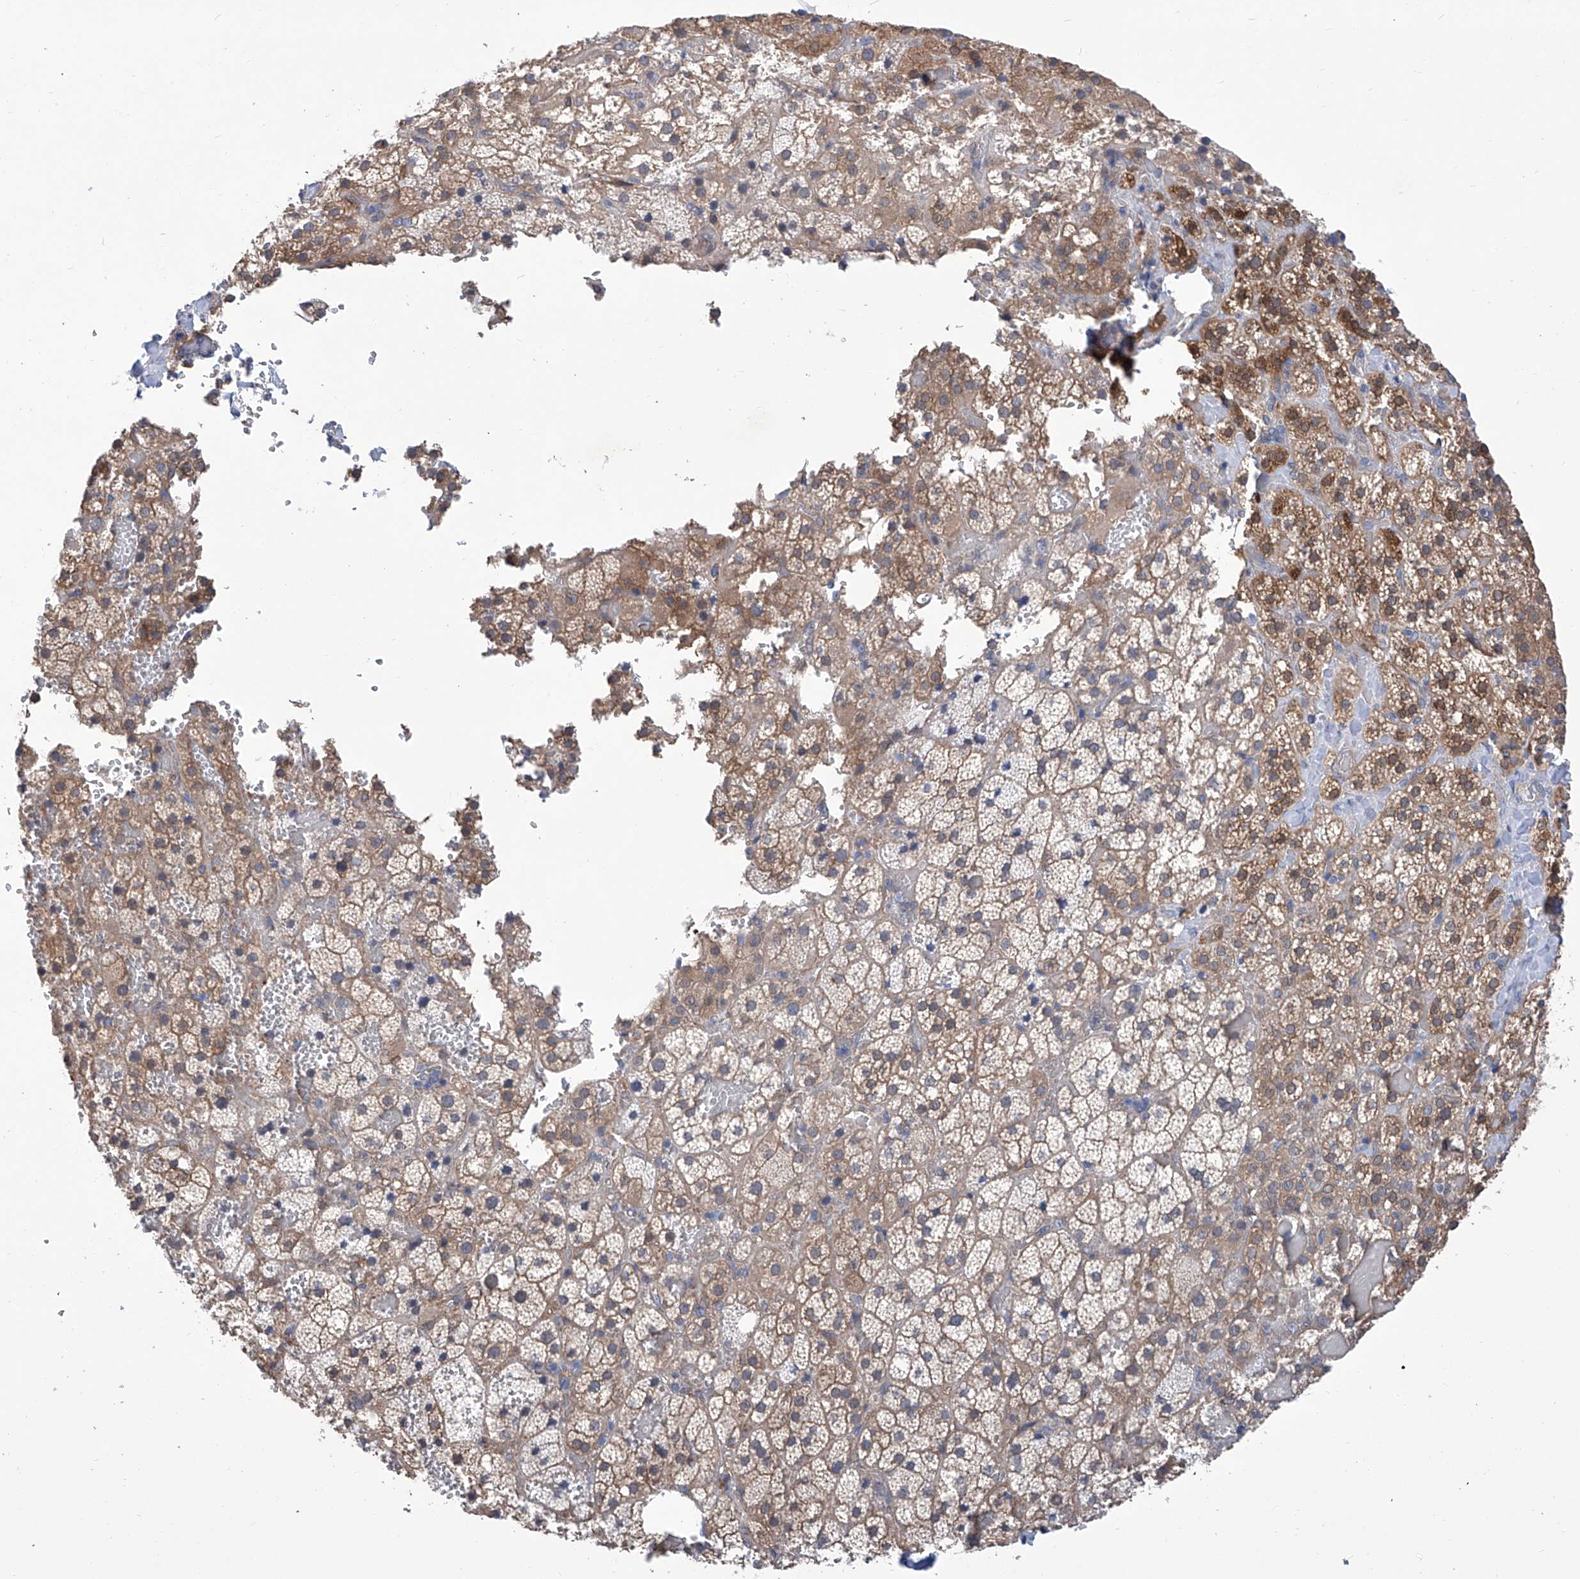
{"staining": {"intensity": "moderate", "quantity": "25%-75%", "location": "cytoplasmic/membranous"}, "tissue": "adrenal gland", "cell_type": "Glandular cells", "image_type": "normal", "snomed": [{"axis": "morphology", "description": "Normal tissue, NOS"}, {"axis": "topography", "description": "Adrenal gland"}], "caption": "The image exhibits staining of unremarkable adrenal gland, revealing moderate cytoplasmic/membranous protein staining (brown color) within glandular cells.", "gene": "SMS", "patient": {"sex": "female", "age": 59}}